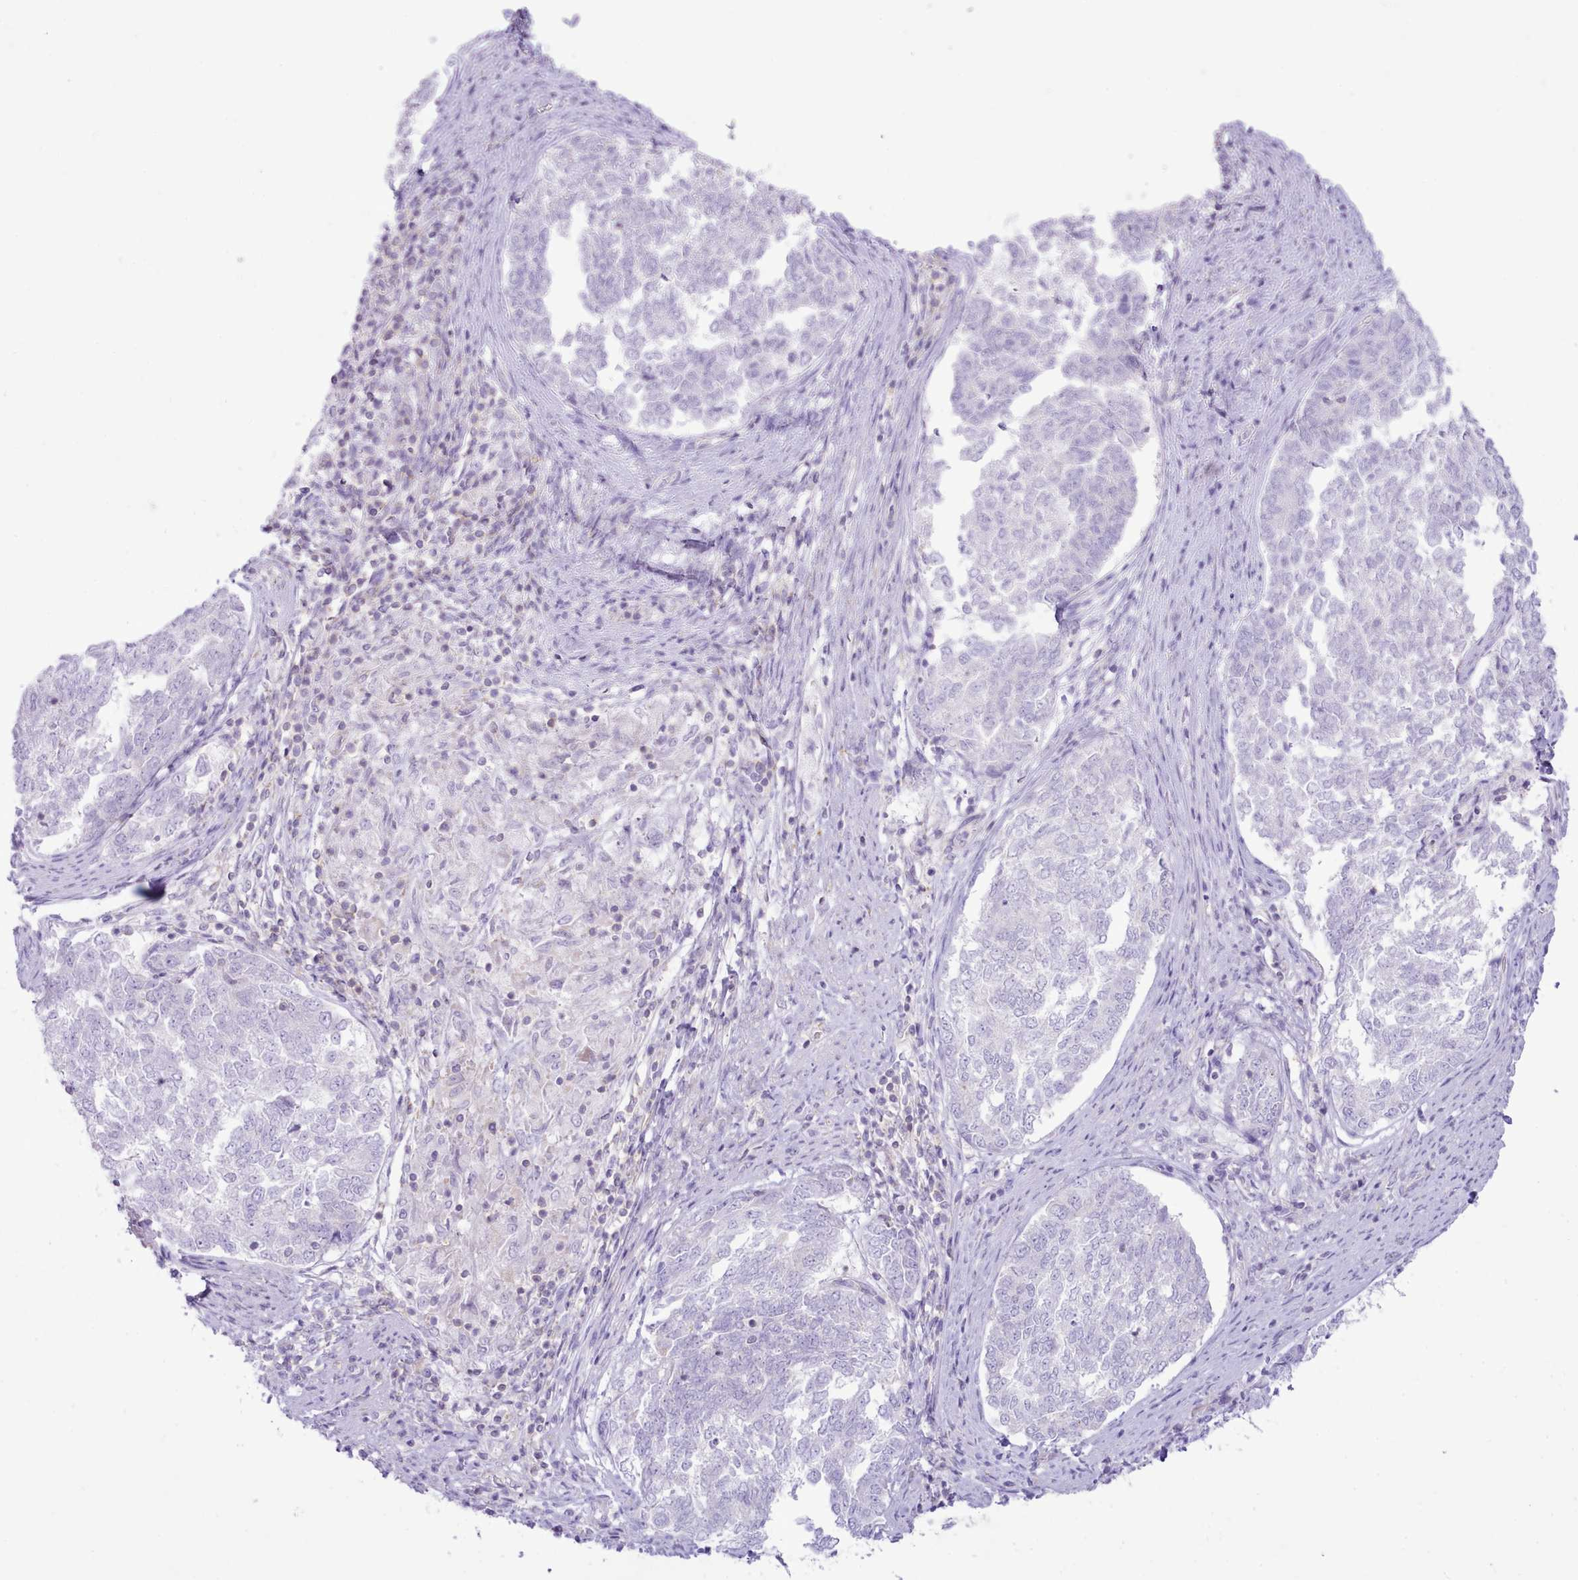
{"staining": {"intensity": "negative", "quantity": "none", "location": "none"}, "tissue": "endometrial cancer", "cell_type": "Tumor cells", "image_type": "cancer", "snomed": [{"axis": "morphology", "description": "Adenocarcinoma, NOS"}, {"axis": "topography", "description": "Endometrium"}], "caption": "This is a micrograph of immunohistochemistry staining of endometrial adenocarcinoma, which shows no staining in tumor cells. (Brightfield microscopy of DAB (3,3'-diaminobenzidine) IHC at high magnification).", "gene": "MDFI", "patient": {"sex": "female", "age": 80}}